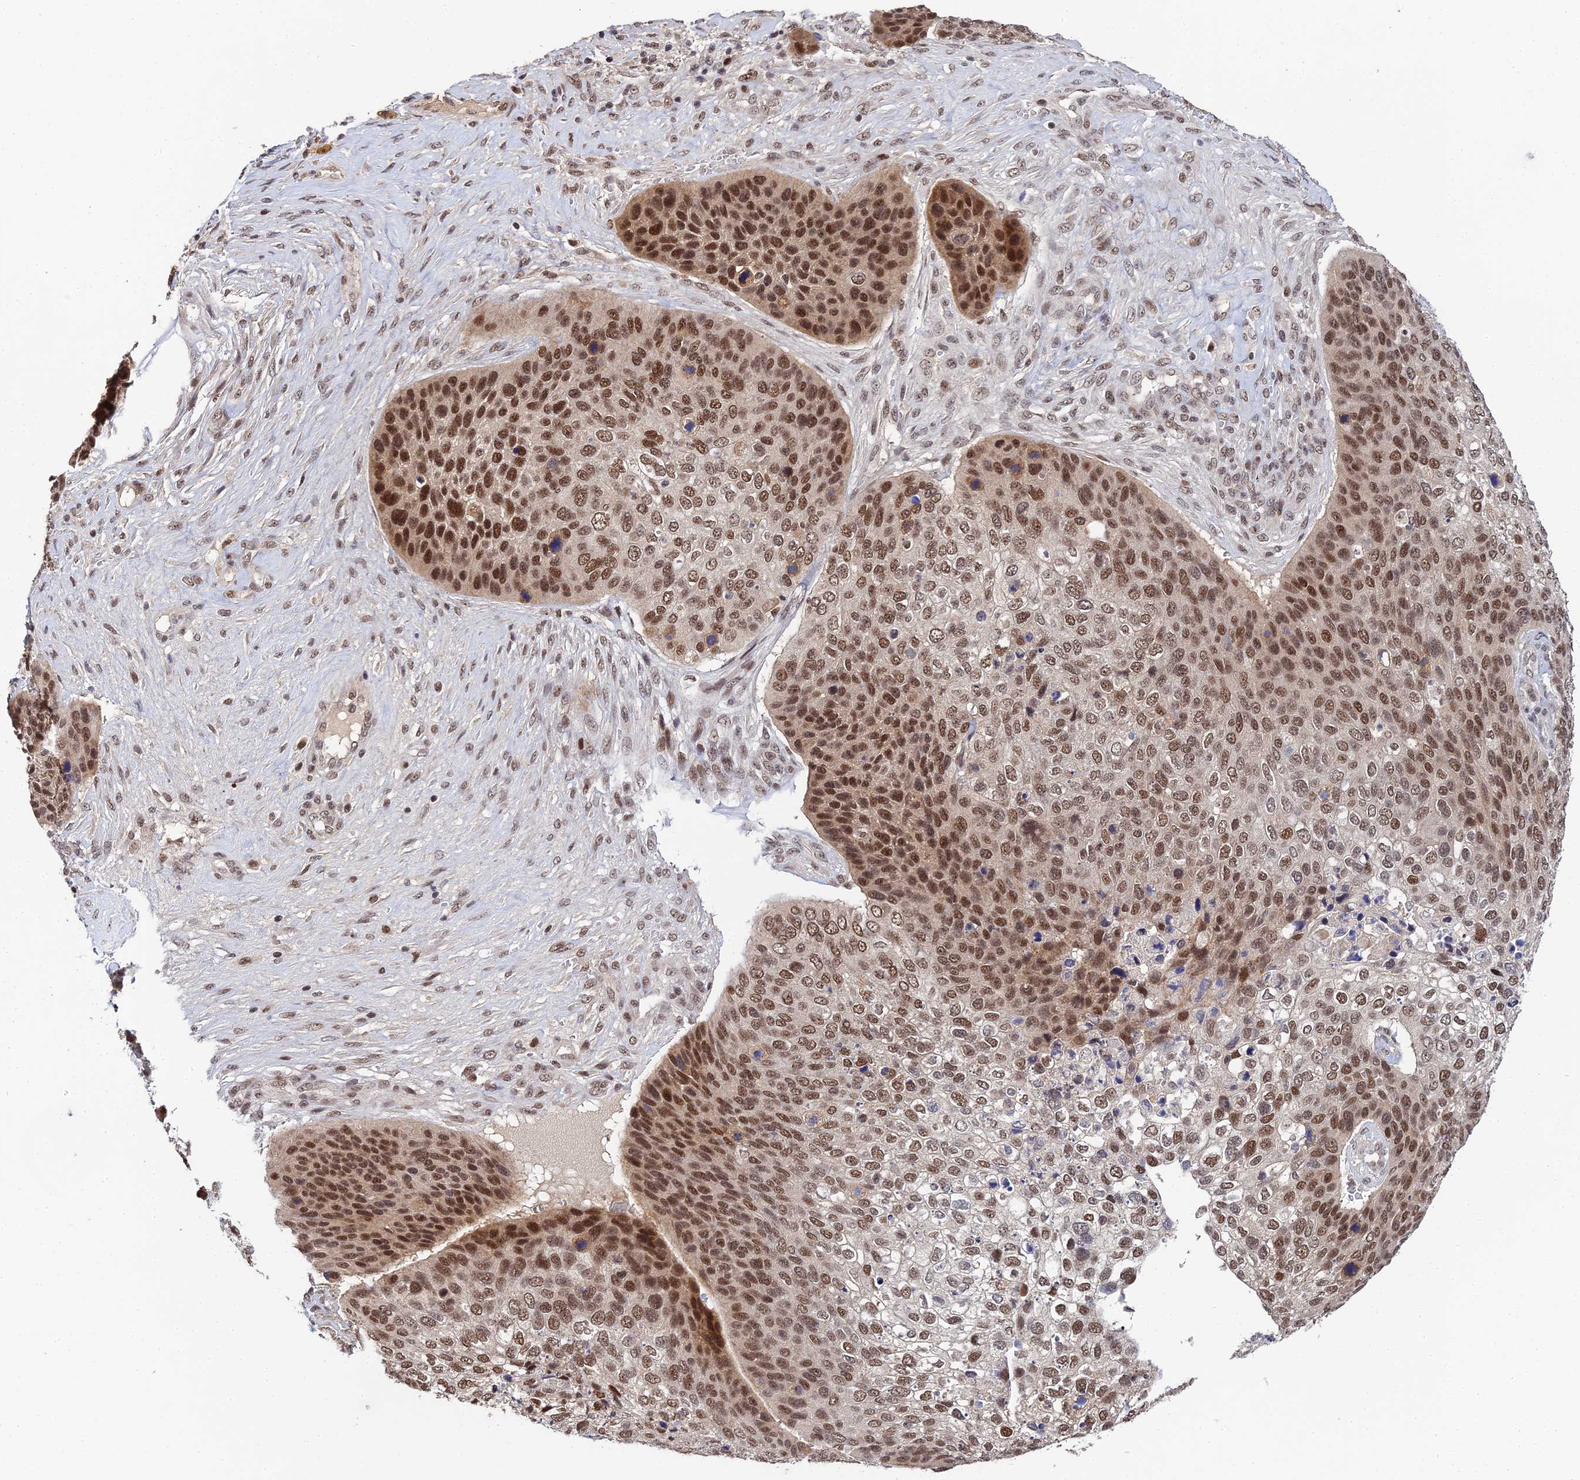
{"staining": {"intensity": "strong", "quantity": ">75%", "location": "nuclear"}, "tissue": "skin cancer", "cell_type": "Tumor cells", "image_type": "cancer", "snomed": [{"axis": "morphology", "description": "Basal cell carcinoma"}, {"axis": "topography", "description": "Skin"}], "caption": "Skin cancer (basal cell carcinoma) tissue shows strong nuclear expression in approximately >75% of tumor cells, visualized by immunohistochemistry. The staining was performed using DAB (3,3'-diaminobenzidine) to visualize the protein expression in brown, while the nuclei were stained in blue with hematoxylin (Magnification: 20x).", "gene": "ERCC5", "patient": {"sex": "female", "age": 74}}